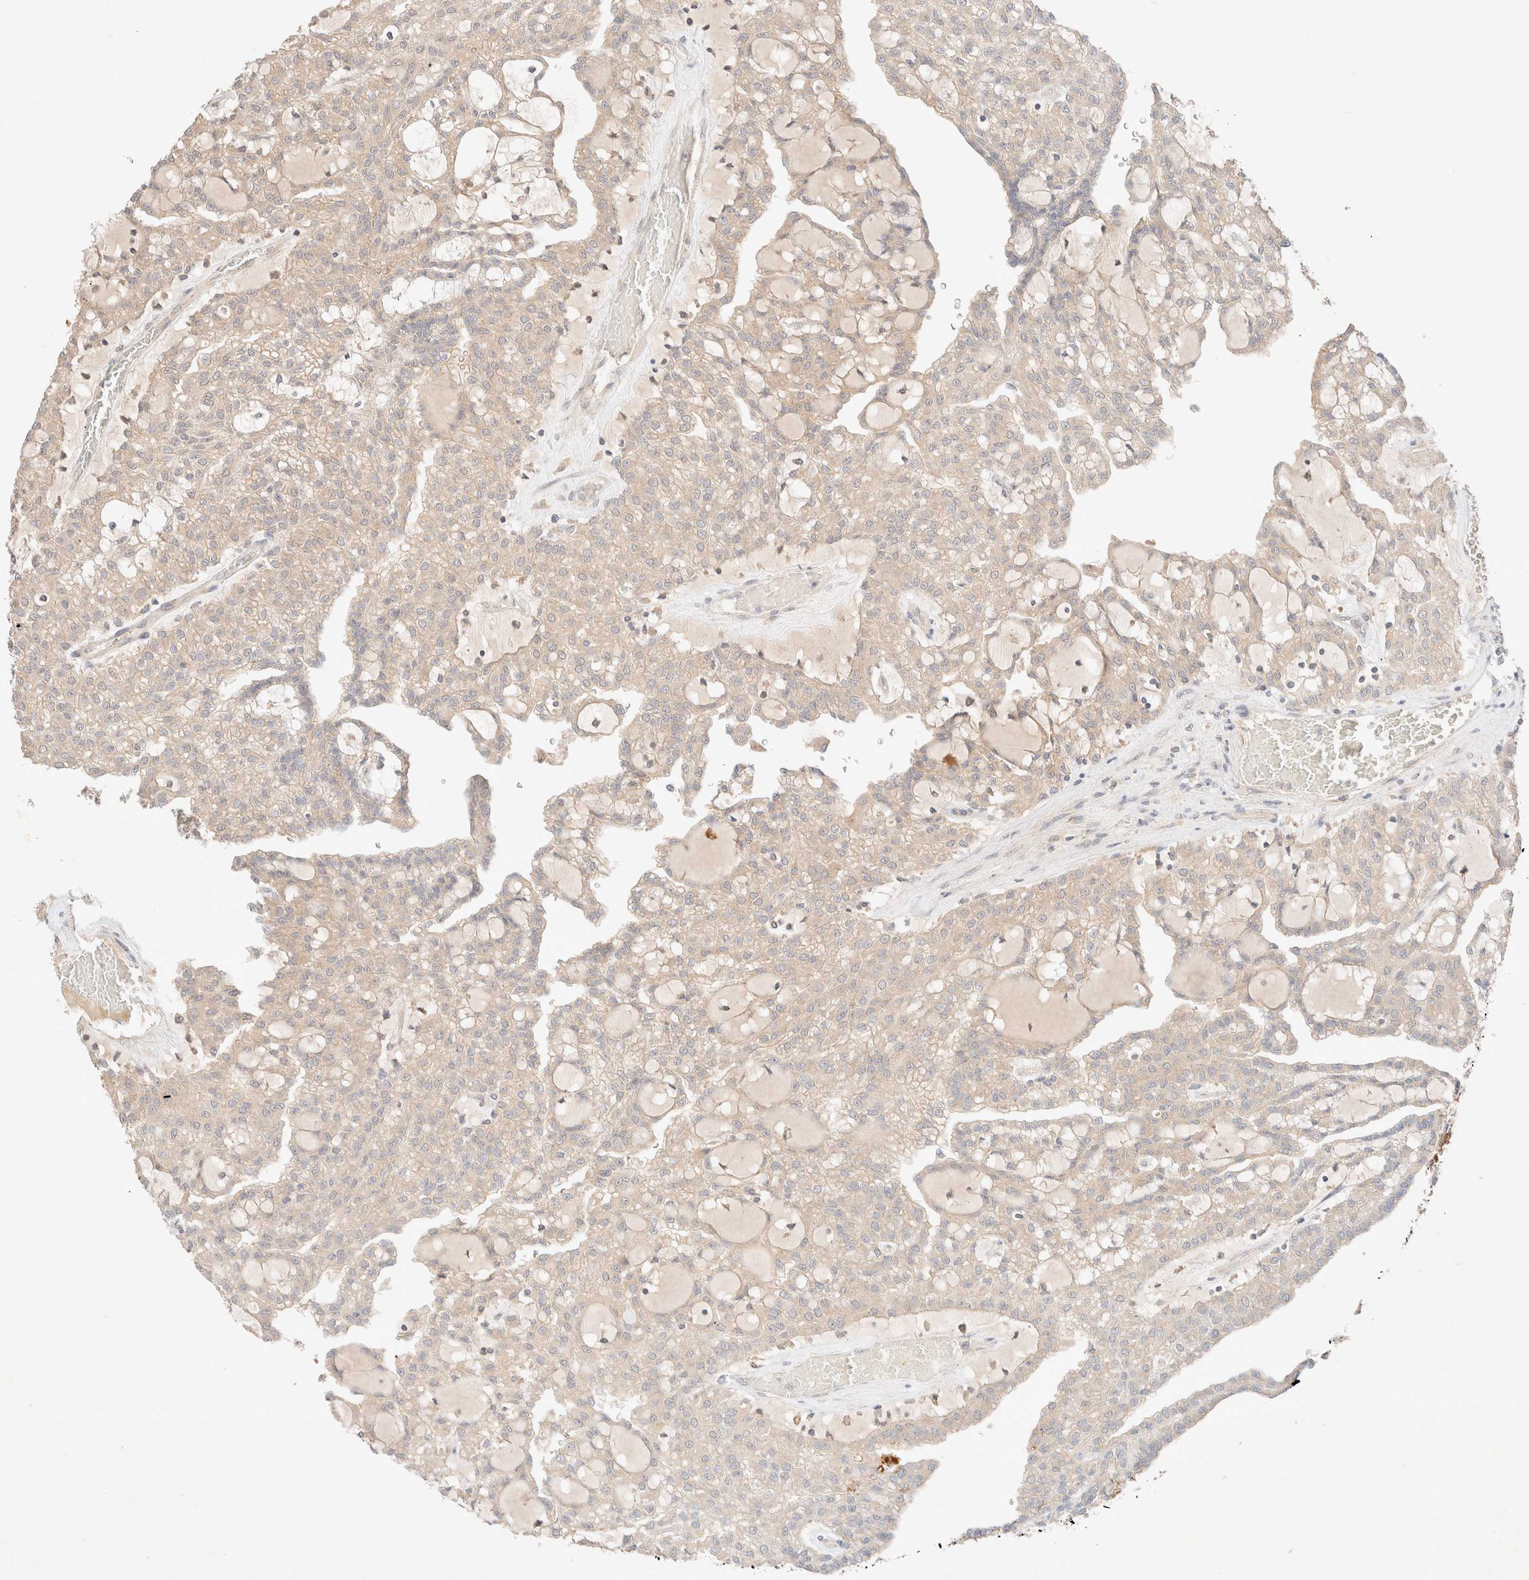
{"staining": {"intensity": "negative", "quantity": "none", "location": "none"}, "tissue": "renal cancer", "cell_type": "Tumor cells", "image_type": "cancer", "snomed": [{"axis": "morphology", "description": "Adenocarcinoma, NOS"}, {"axis": "topography", "description": "Kidney"}], "caption": "IHC image of renal cancer (adenocarcinoma) stained for a protein (brown), which shows no positivity in tumor cells.", "gene": "SARM1", "patient": {"sex": "male", "age": 63}}